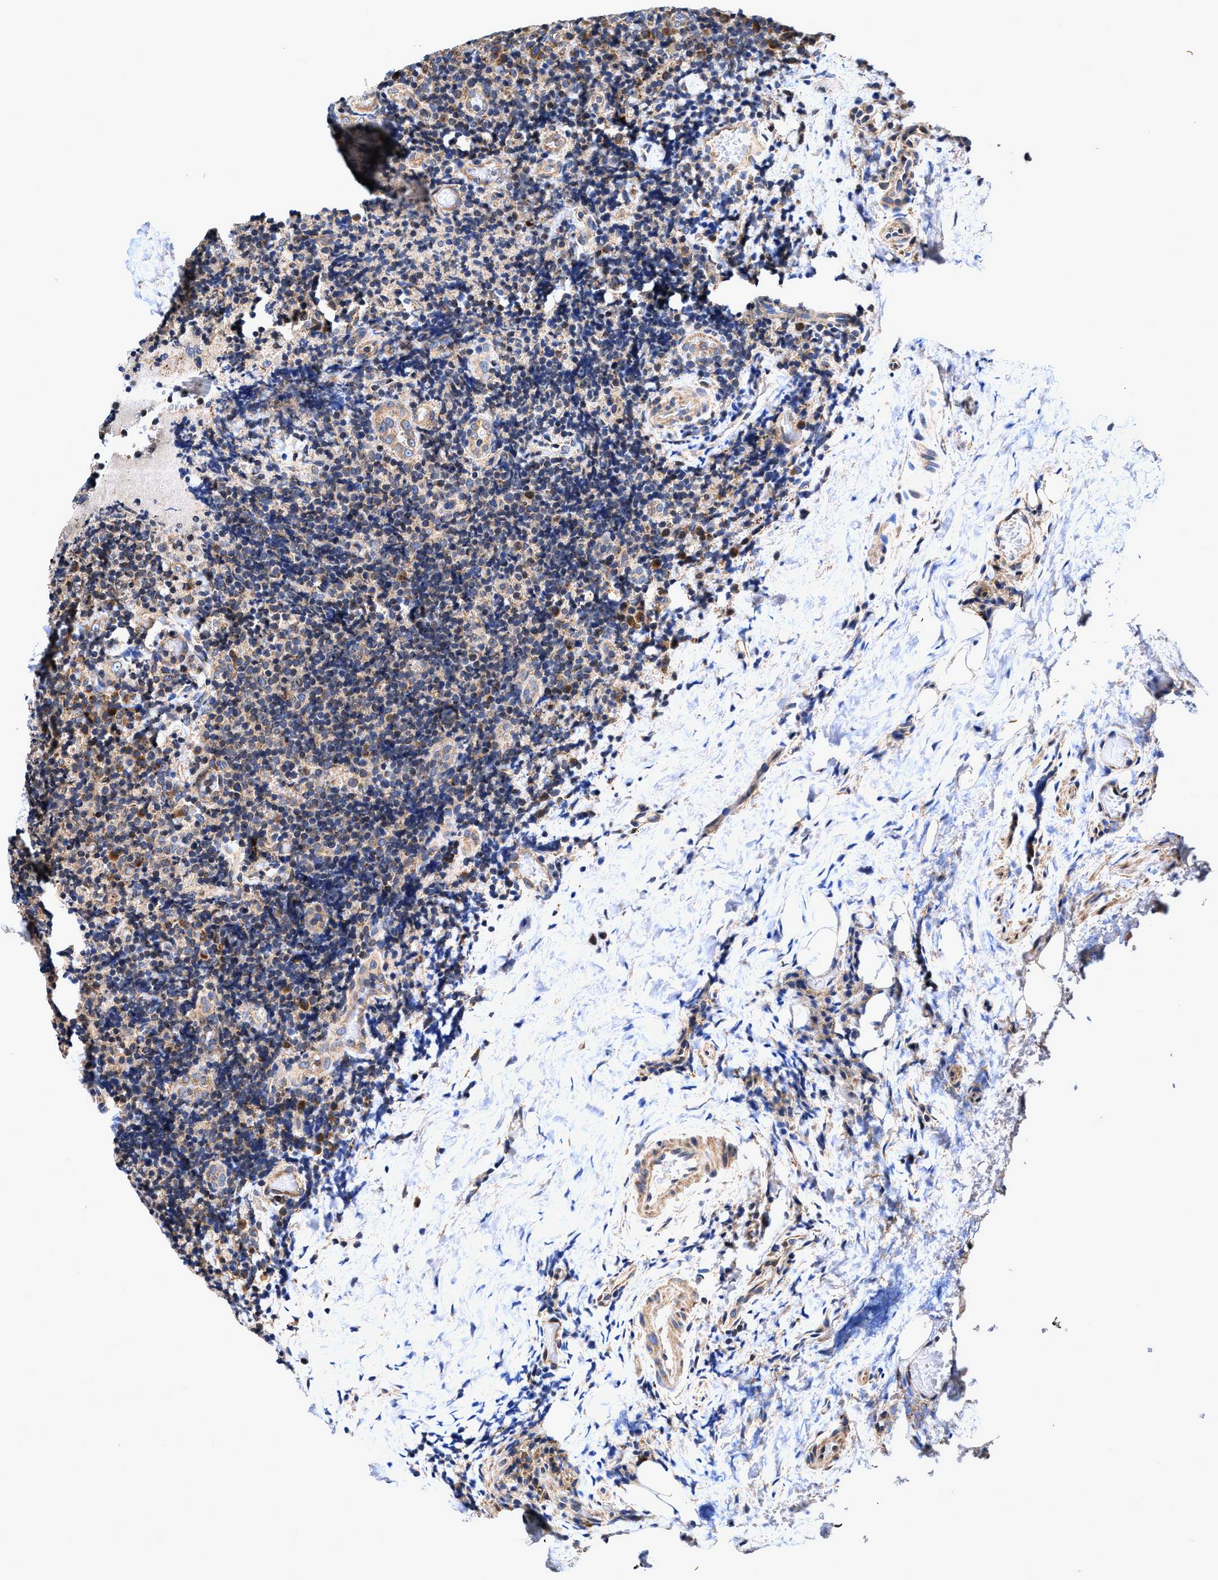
{"staining": {"intensity": "negative", "quantity": "none", "location": "none"}, "tissue": "lymphoma", "cell_type": "Tumor cells", "image_type": "cancer", "snomed": [{"axis": "morphology", "description": "Malignant lymphoma, non-Hodgkin's type, High grade"}, {"axis": "topography", "description": "Tonsil"}], "caption": "Tumor cells are negative for brown protein staining in malignant lymphoma, non-Hodgkin's type (high-grade). Nuclei are stained in blue.", "gene": "EFNA4", "patient": {"sex": "female", "age": 36}}